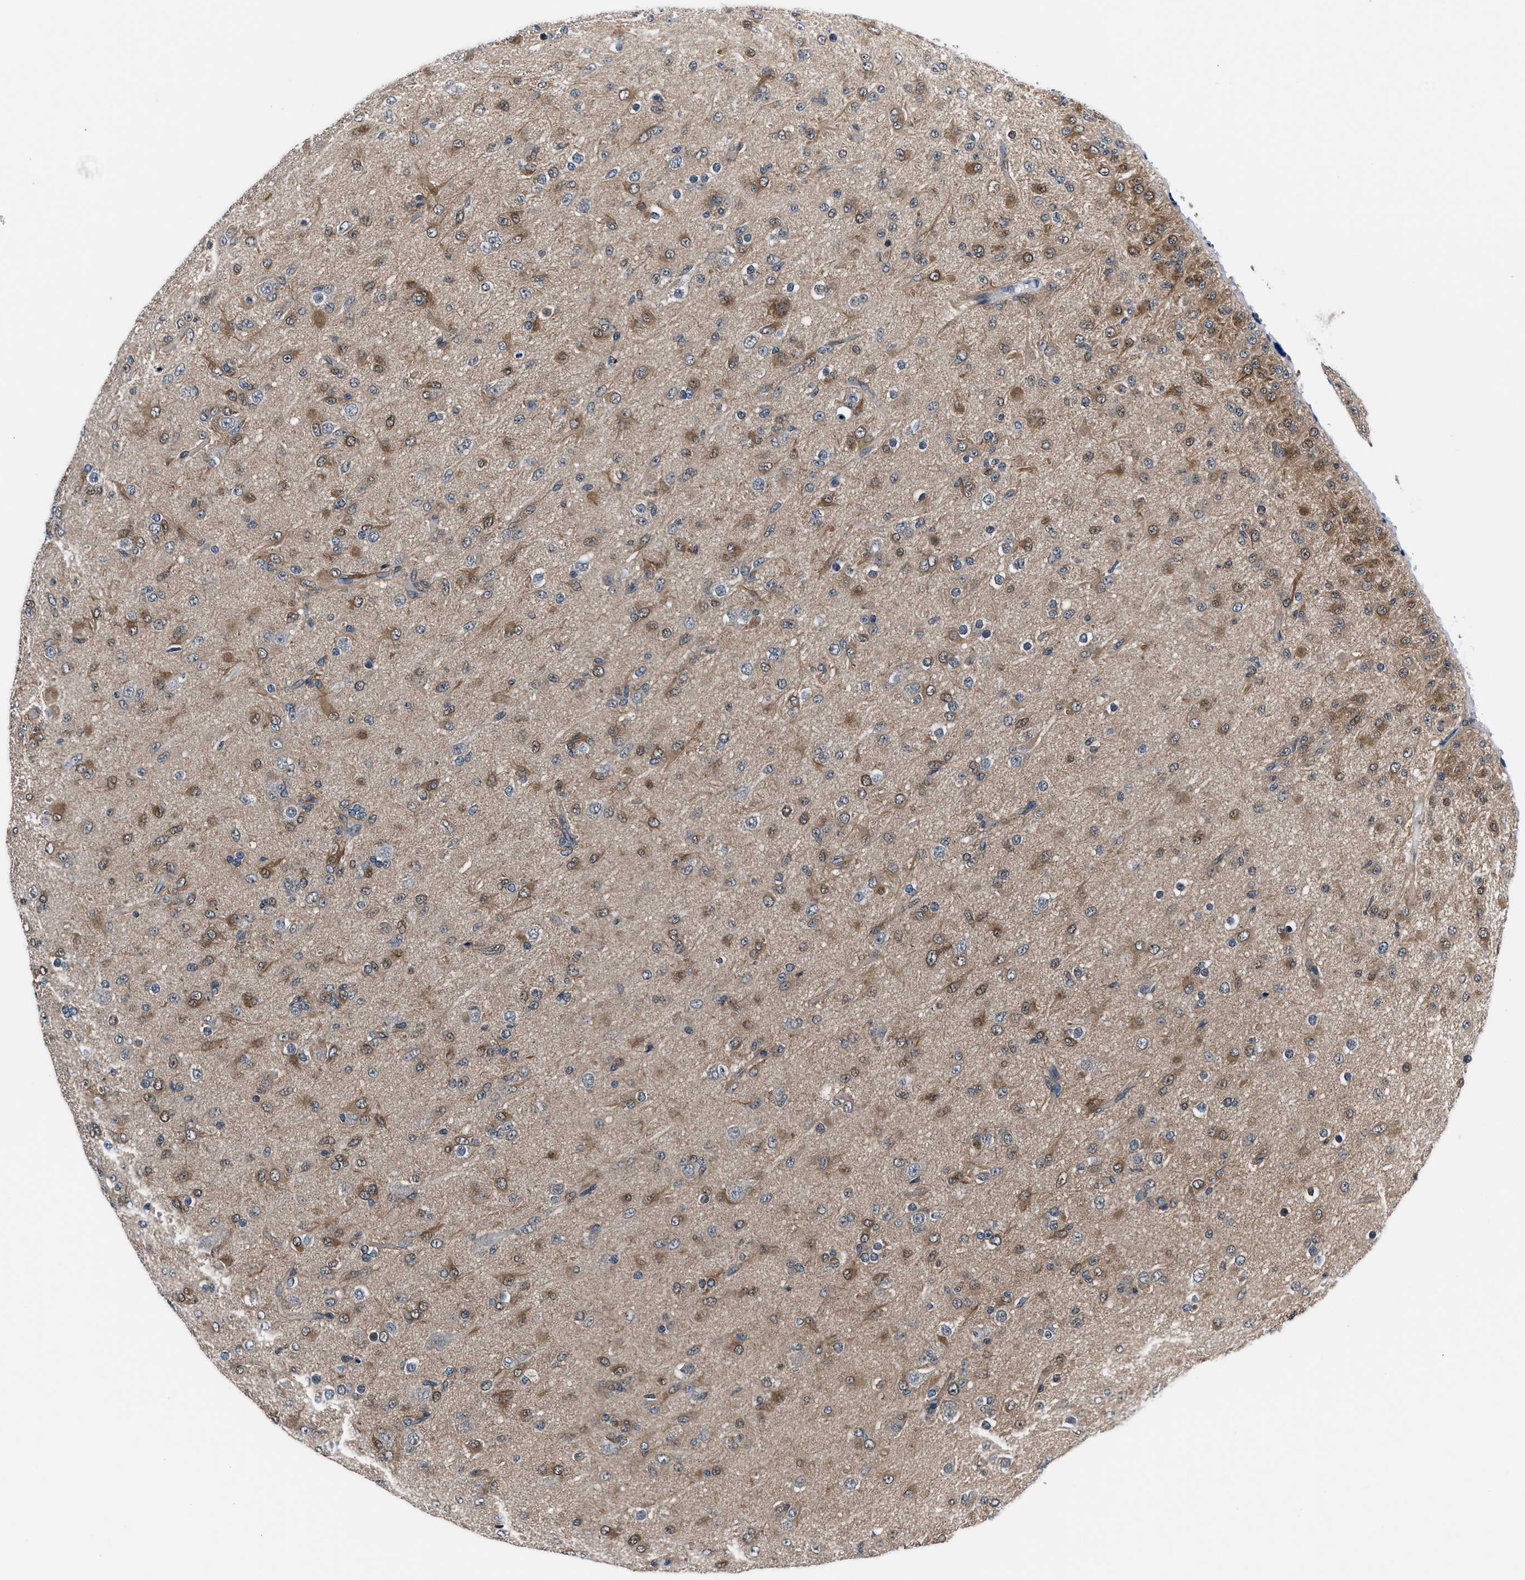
{"staining": {"intensity": "moderate", "quantity": "25%-75%", "location": "cytoplasmic/membranous"}, "tissue": "glioma", "cell_type": "Tumor cells", "image_type": "cancer", "snomed": [{"axis": "morphology", "description": "Glioma, malignant, Low grade"}, {"axis": "topography", "description": "Brain"}], "caption": "Moderate cytoplasmic/membranous protein positivity is identified in approximately 25%-75% of tumor cells in malignant low-grade glioma. (DAB = brown stain, brightfield microscopy at high magnification).", "gene": "PRPSAP2", "patient": {"sex": "male", "age": 65}}